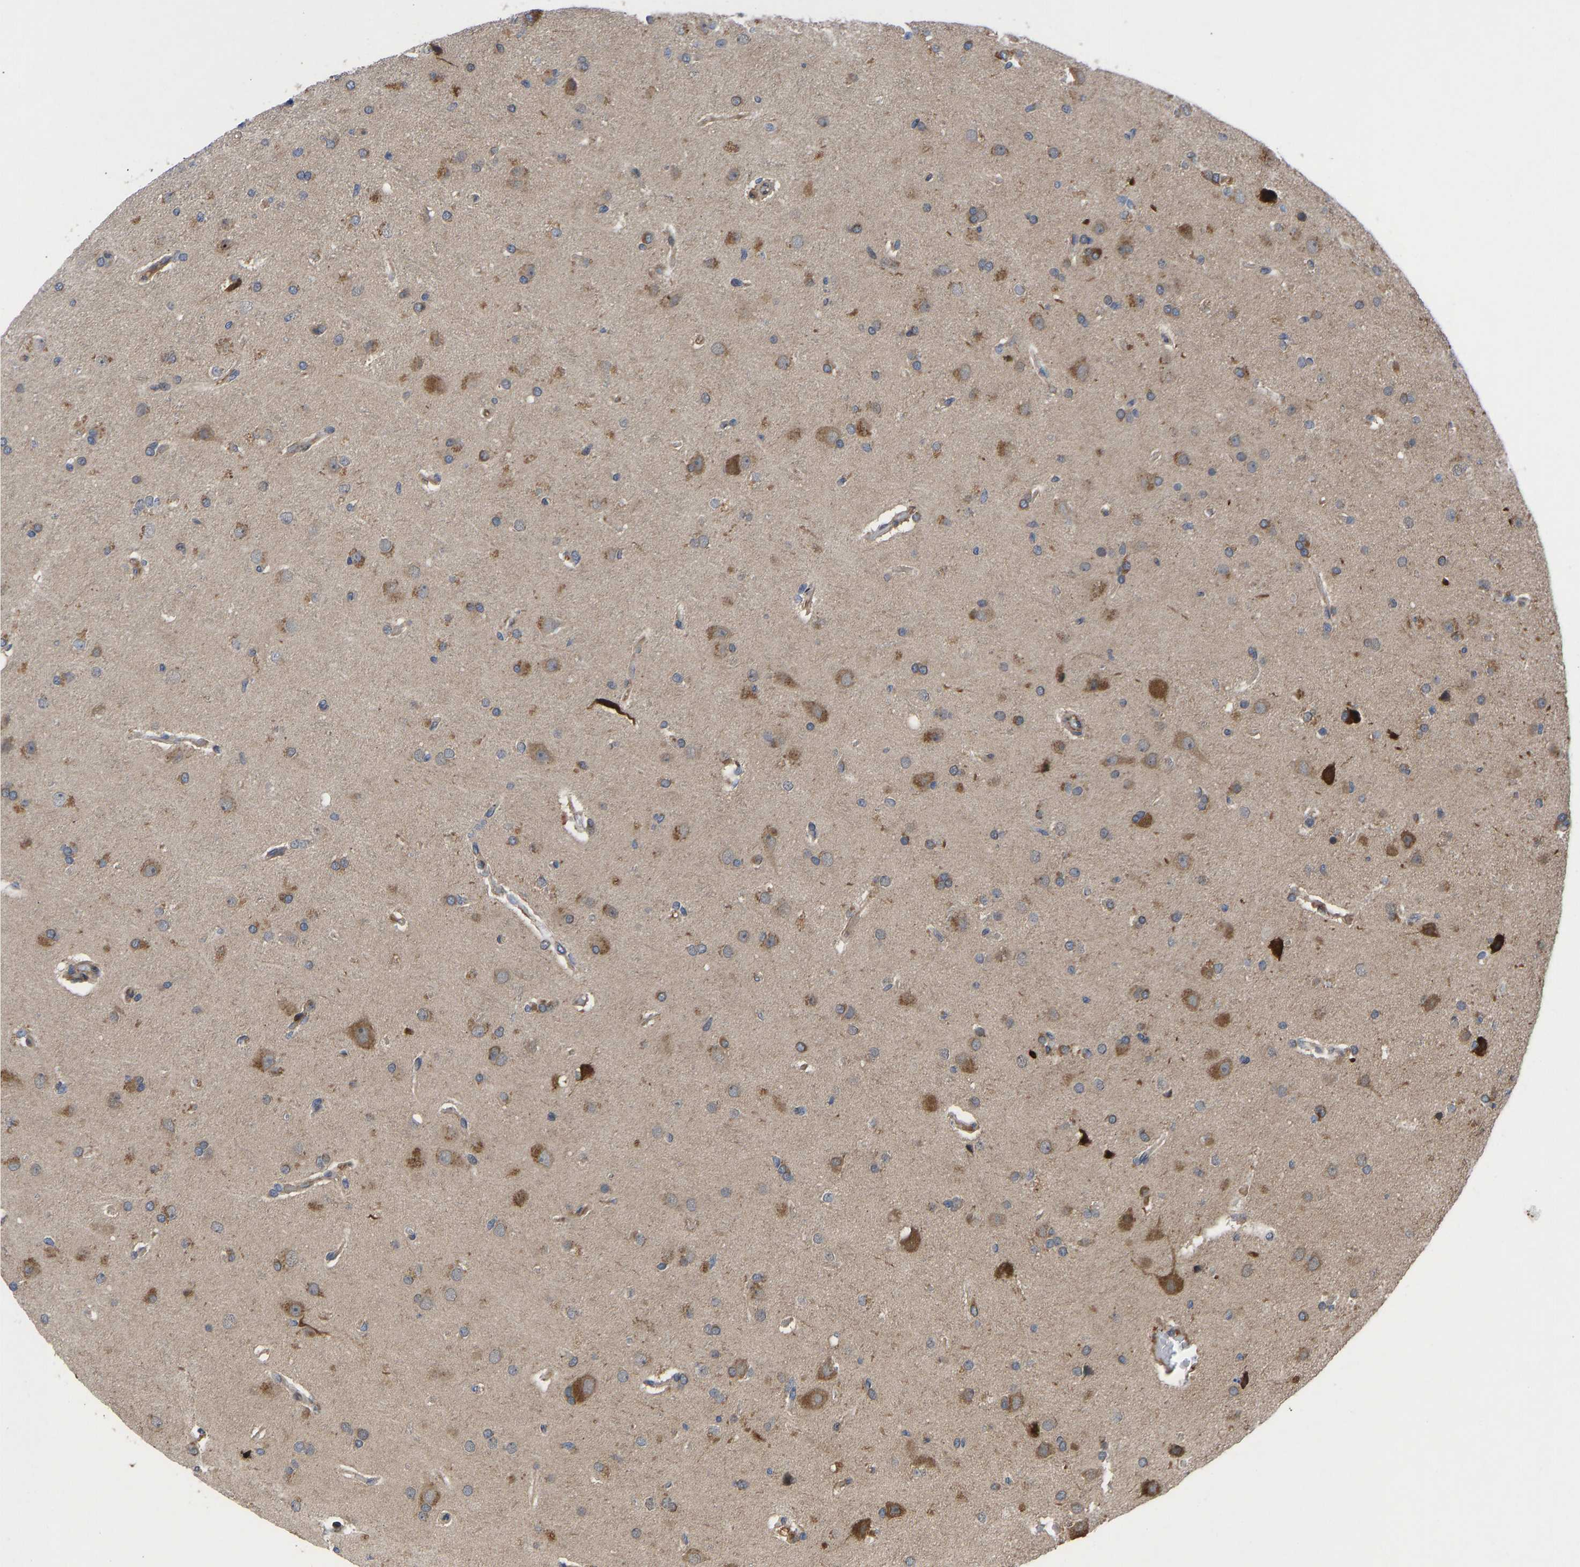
{"staining": {"intensity": "moderate", "quantity": ">75%", "location": "cytoplasmic/membranous"}, "tissue": "glioma", "cell_type": "Tumor cells", "image_type": "cancer", "snomed": [{"axis": "morphology", "description": "Glioma, malignant, High grade"}, {"axis": "topography", "description": "Brain"}], "caption": "Immunohistochemistry (DAB) staining of glioma demonstrates moderate cytoplasmic/membranous protein expression in approximately >75% of tumor cells.", "gene": "FRRS1", "patient": {"sex": "female", "age": 58}}